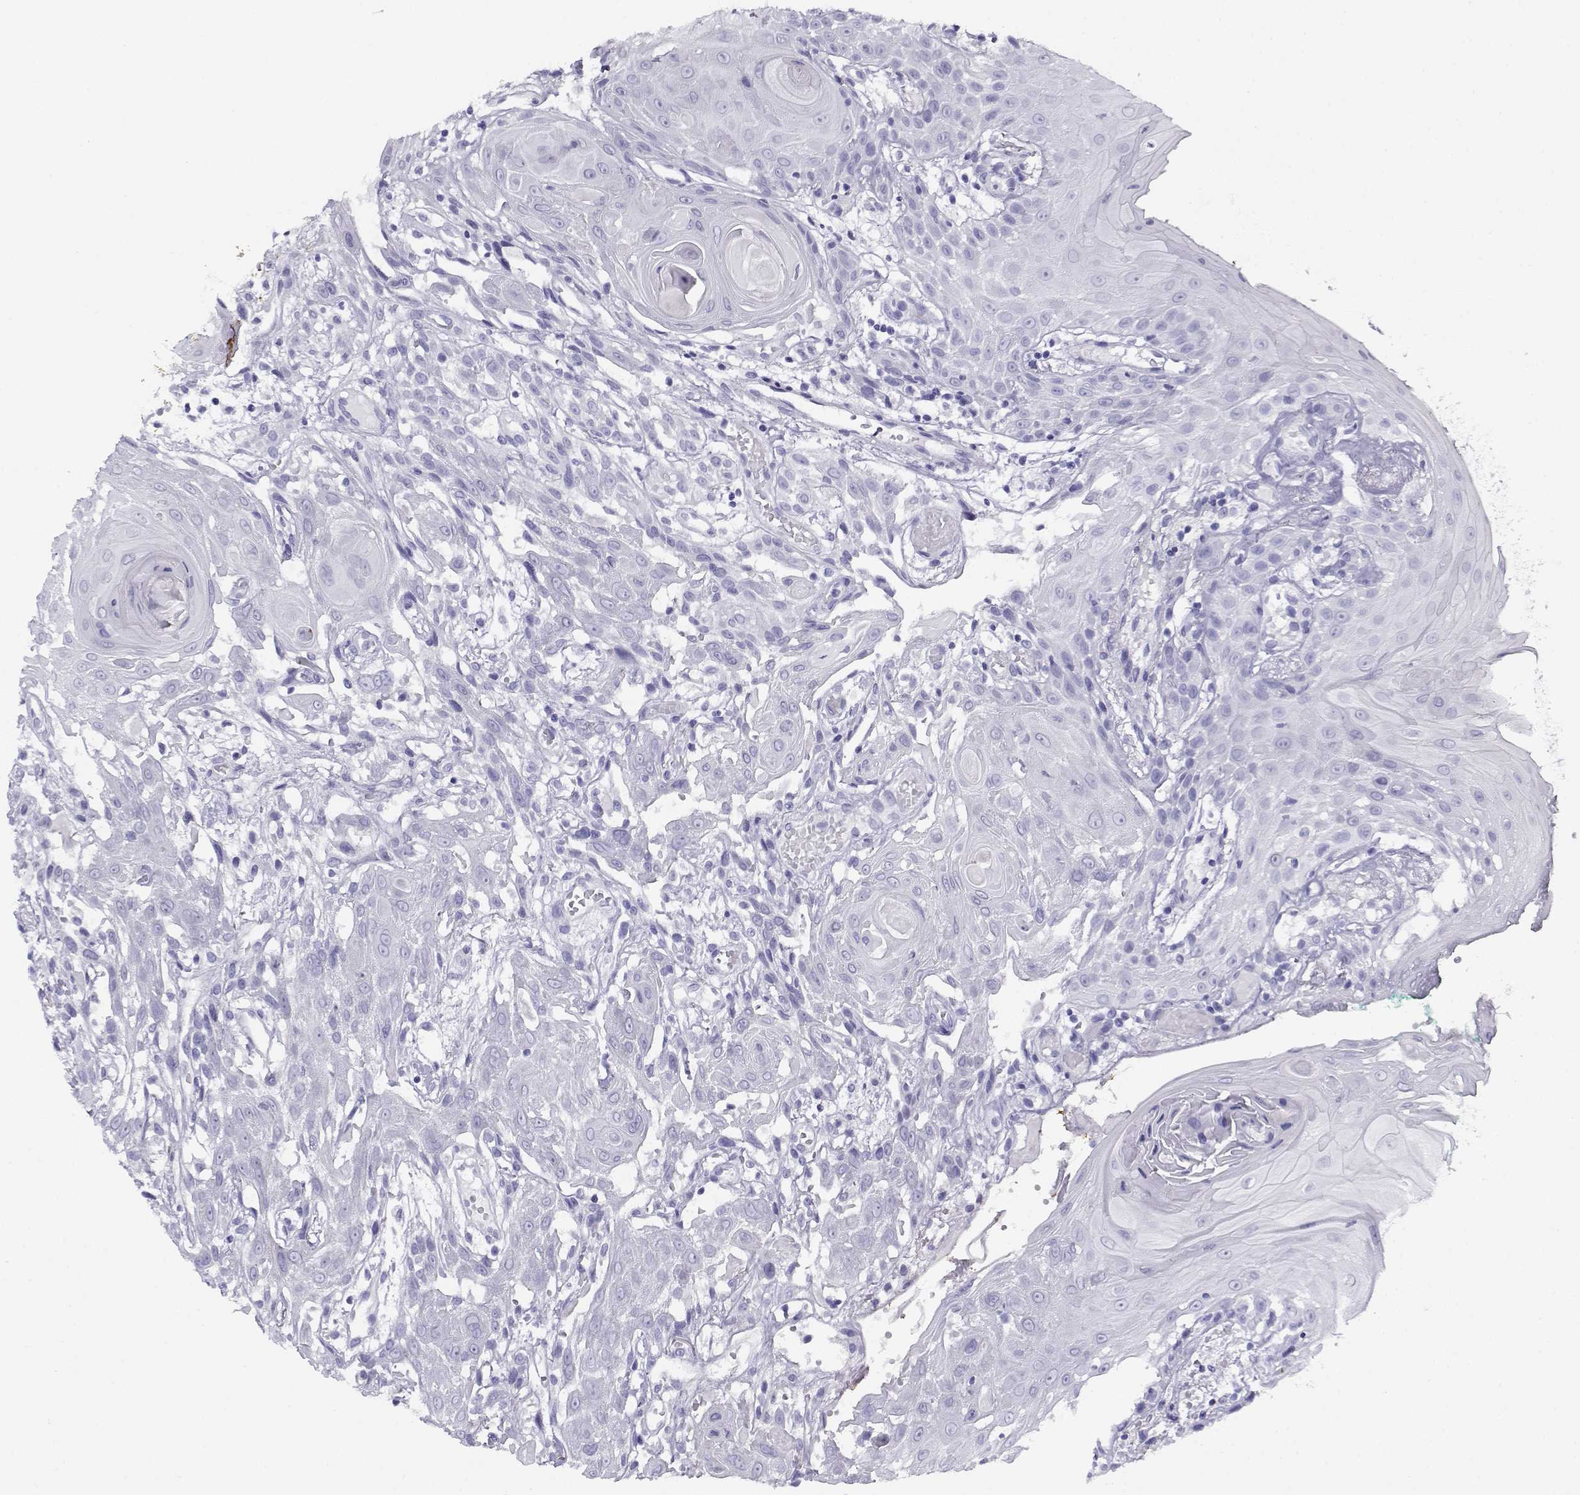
{"staining": {"intensity": "negative", "quantity": "none", "location": "none"}, "tissue": "head and neck cancer", "cell_type": "Tumor cells", "image_type": "cancer", "snomed": [{"axis": "morphology", "description": "Normal tissue, NOS"}, {"axis": "morphology", "description": "Squamous cell carcinoma, NOS"}, {"axis": "topography", "description": "Oral tissue"}, {"axis": "topography", "description": "Salivary gland"}, {"axis": "topography", "description": "Head-Neck"}], "caption": "Squamous cell carcinoma (head and neck) stained for a protein using IHC shows no positivity tumor cells.", "gene": "RHOXF2", "patient": {"sex": "female", "age": 62}}